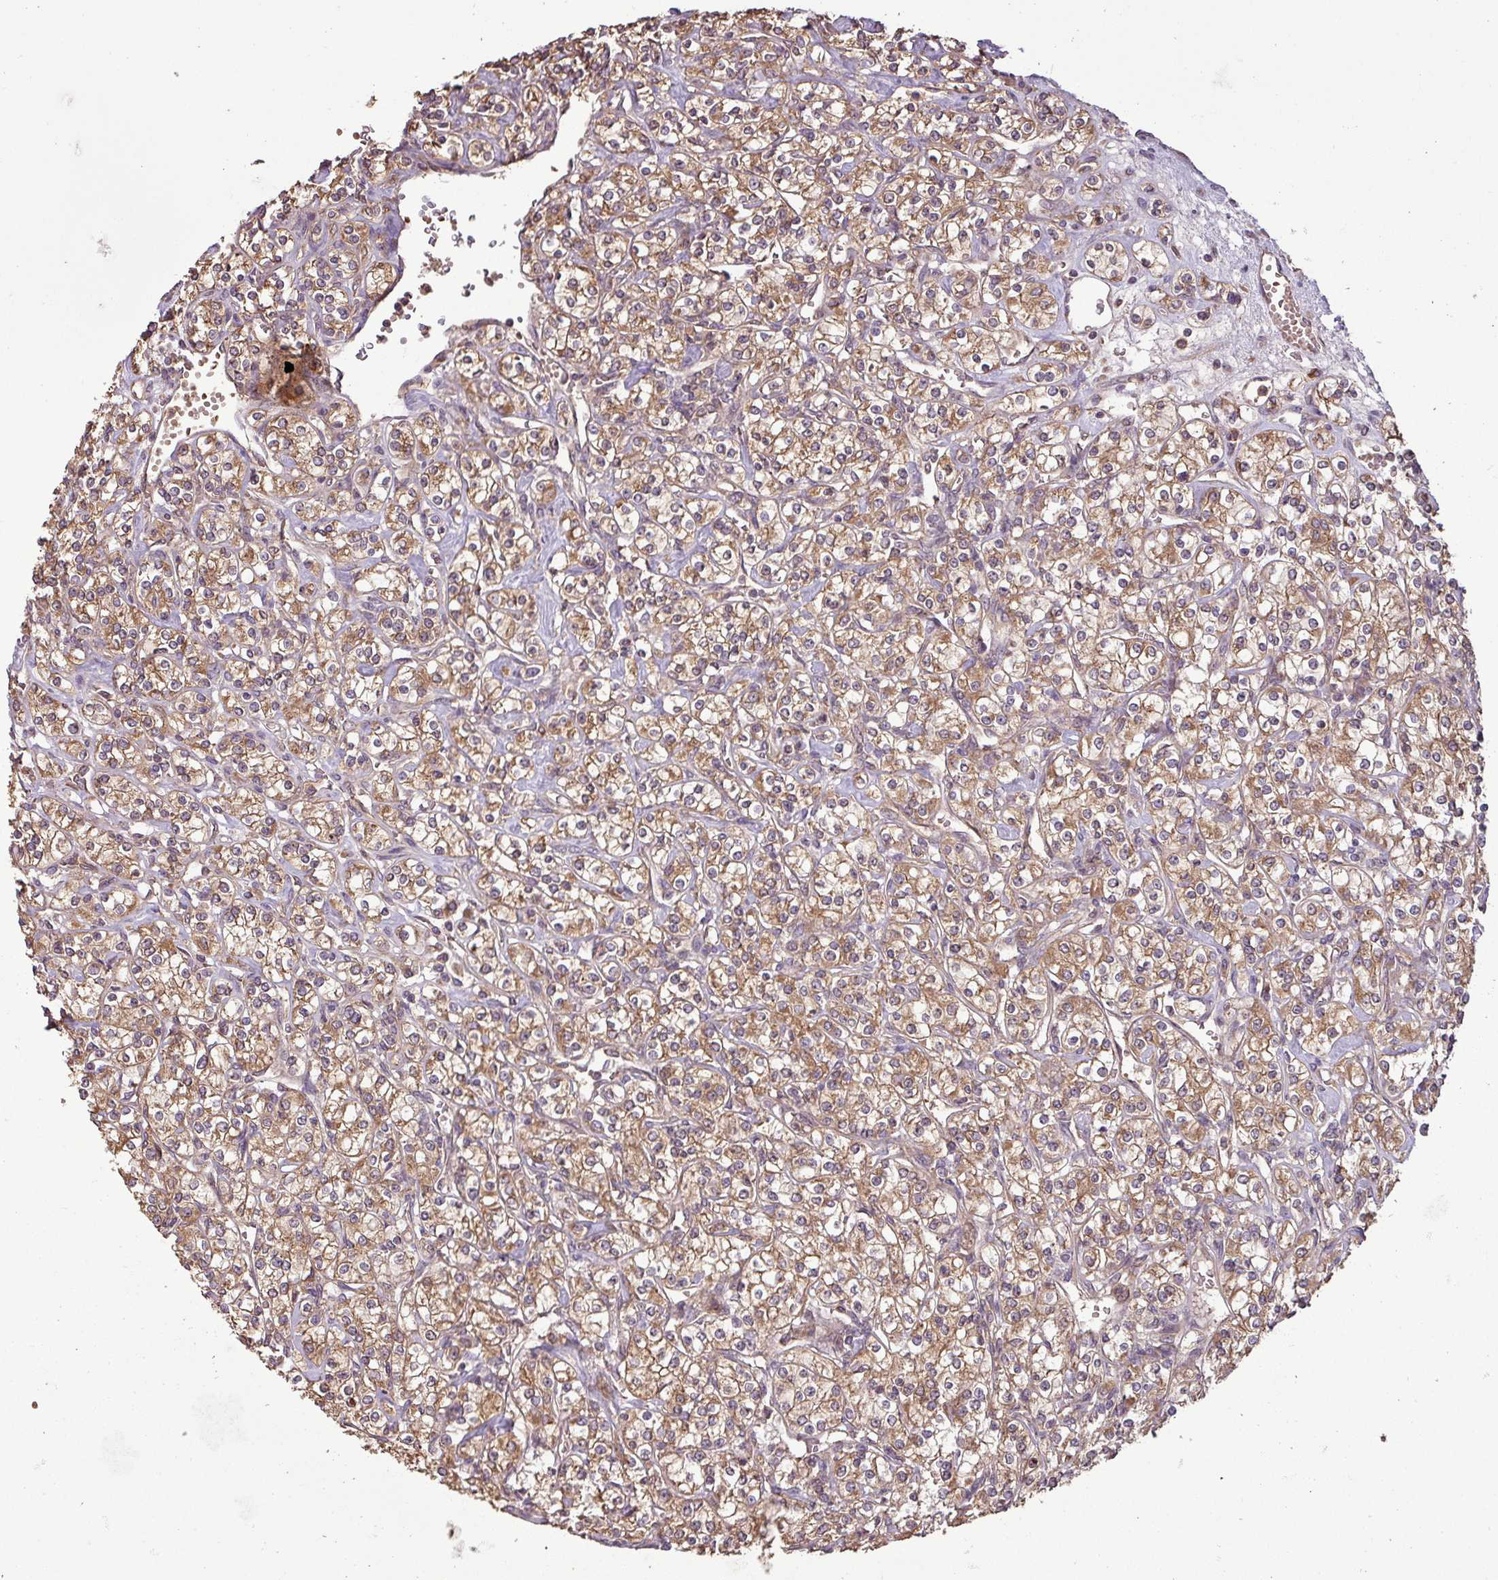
{"staining": {"intensity": "moderate", "quantity": "25%-75%", "location": "cytoplasmic/membranous"}, "tissue": "renal cancer", "cell_type": "Tumor cells", "image_type": "cancer", "snomed": [{"axis": "morphology", "description": "Adenocarcinoma, NOS"}, {"axis": "topography", "description": "Kidney"}], "caption": "Approximately 25%-75% of tumor cells in human renal cancer (adenocarcinoma) reveal moderate cytoplasmic/membranous protein expression as visualized by brown immunohistochemical staining.", "gene": "NT5C3A", "patient": {"sex": "male", "age": 77}}